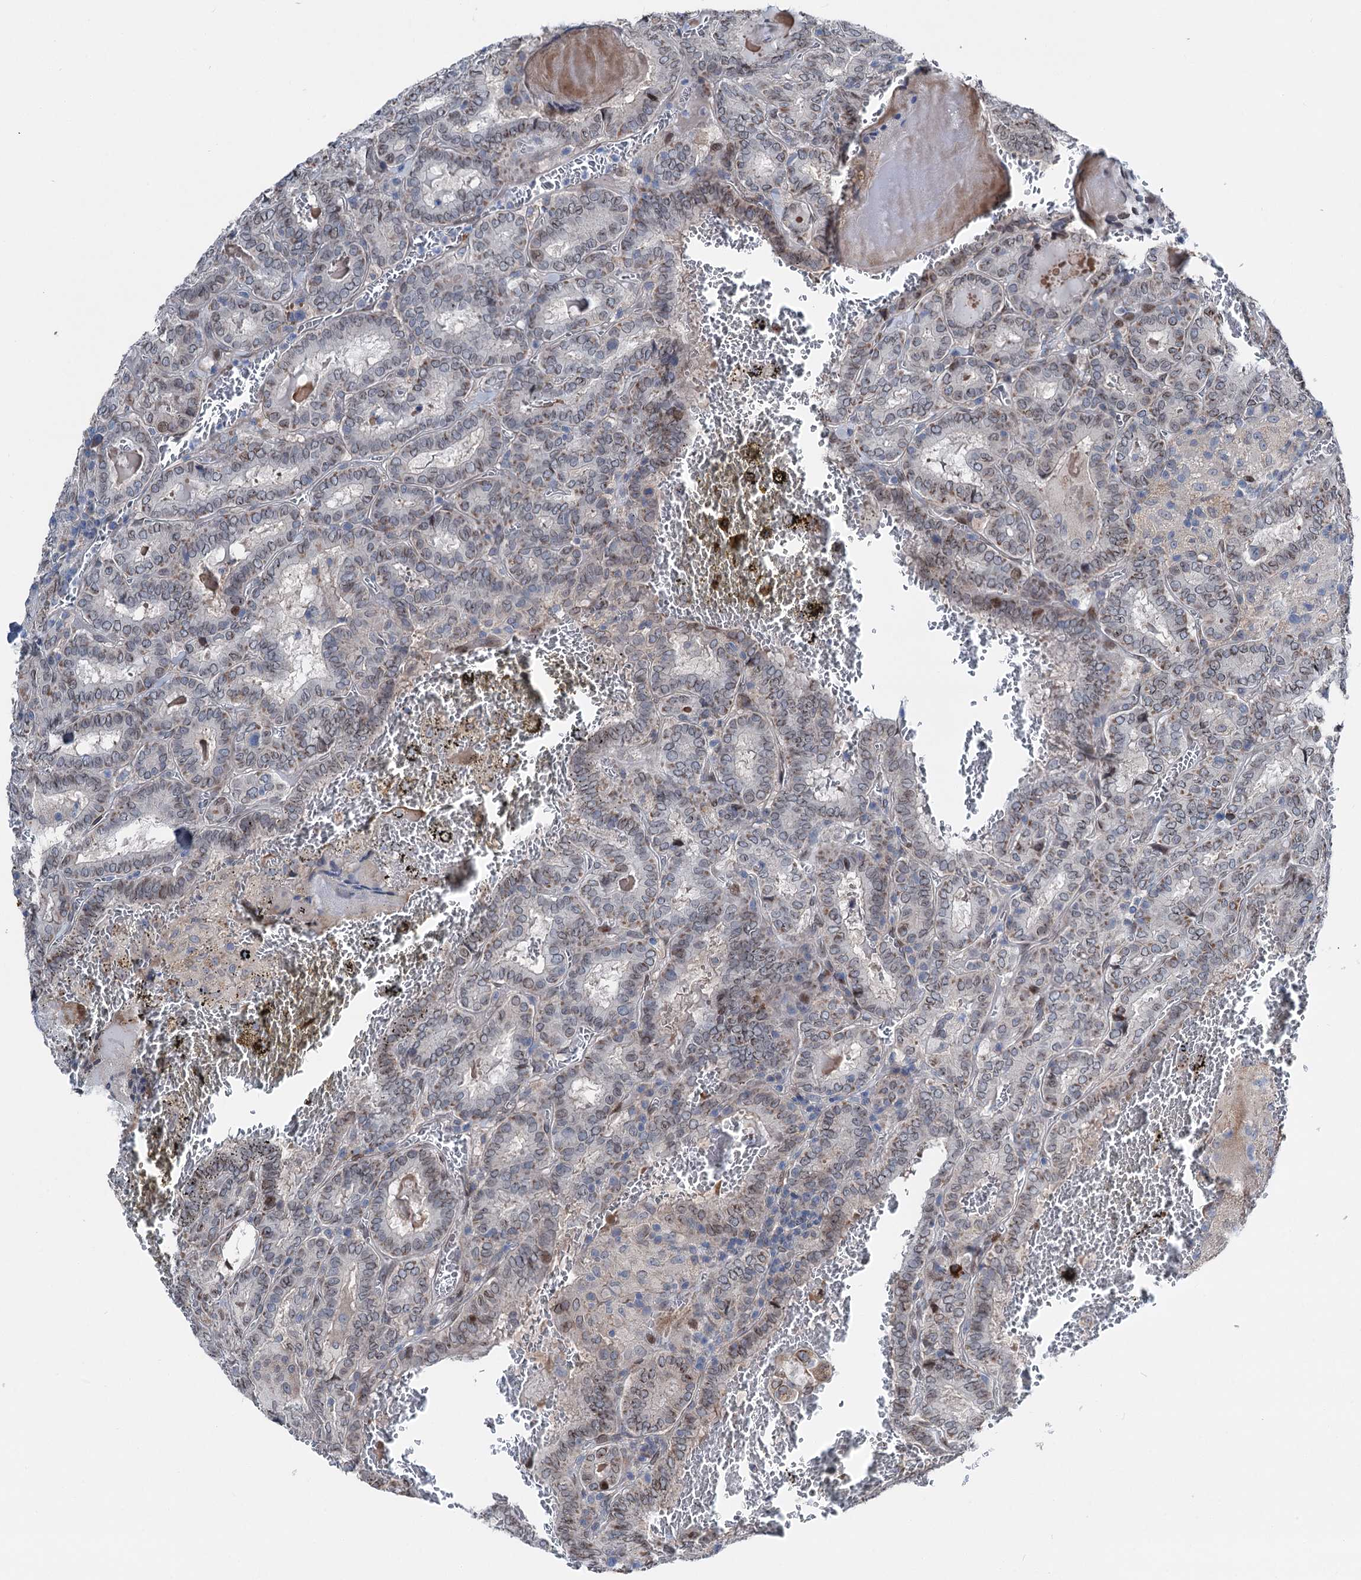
{"staining": {"intensity": "weak", "quantity": "25%-75%", "location": "cytoplasmic/membranous,nuclear"}, "tissue": "thyroid cancer", "cell_type": "Tumor cells", "image_type": "cancer", "snomed": [{"axis": "morphology", "description": "Papillary adenocarcinoma, NOS"}, {"axis": "topography", "description": "Thyroid gland"}], "caption": "Papillary adenocarcinoma (thyroid) was stained to show a protein in brown. There is low levels of weak cytoplasmic/membranous and nuclear positivity in about 25%-75% of tumor cells. Nuclei are stained in blue.", "gene": "MRPL14", "patient": {"sex": "female", "age": 72}}